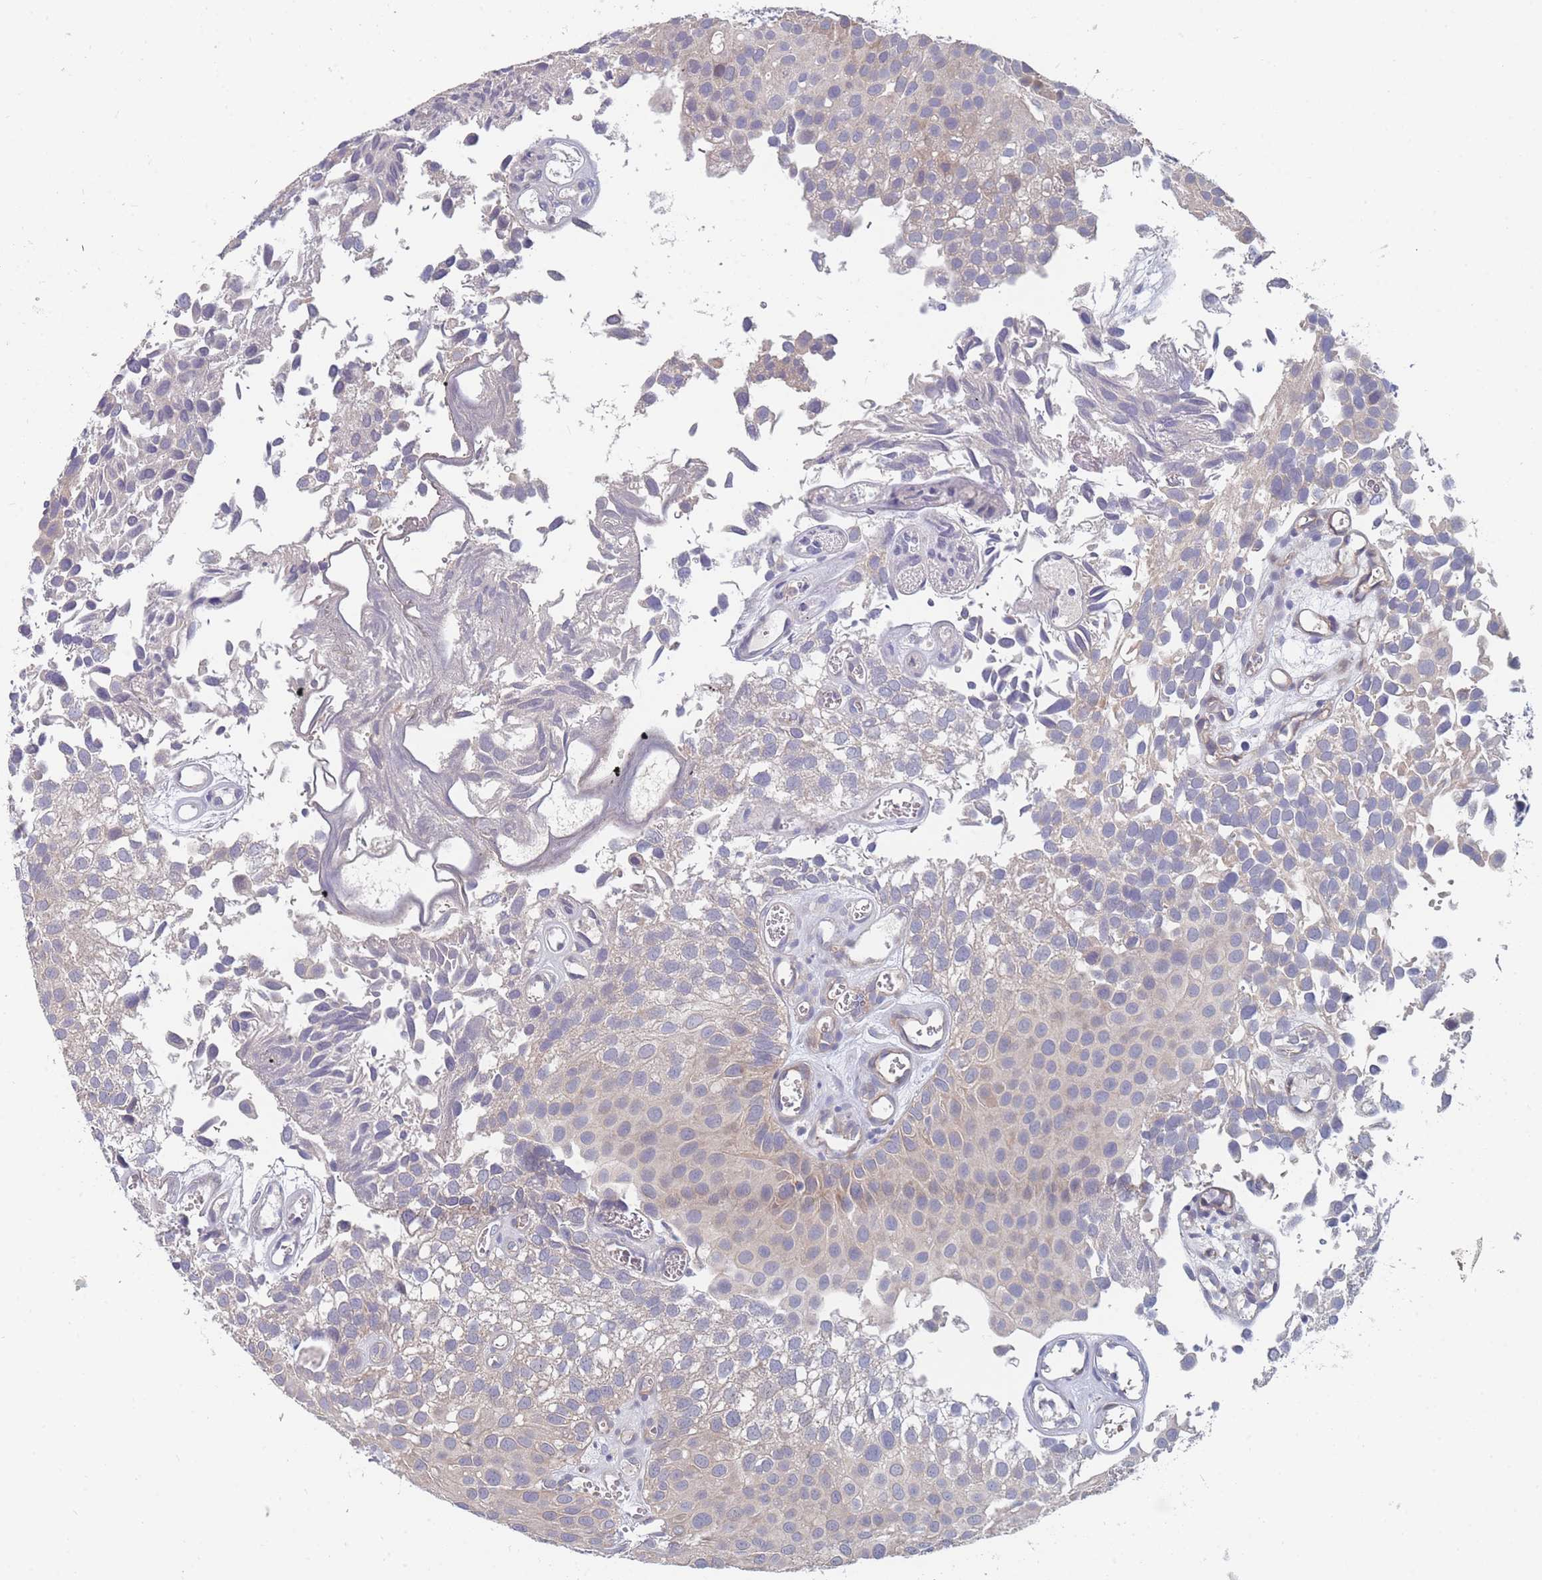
{"staining": {"intensity": "weak", "quantity": "<25%", "location": "cytoplasmic/membranous"}, "tissue": "urothelial cancer", "cell_type": "Tumor cells", "image_type": "cancer", "snomed": [{"axis": "morphology", "description": "Urothelial carcinoma, Low grade"}, {"axis": "topography", "description": "Urinary bladder"}], "caption": "There is no significant positivity in tumor cells of urothelial cancer. The staining was performed using DAB to visualize the protein expression in brown, while the nuclei were stained in blue with hematoxylin (Magnification: 20x).", "gene": "NUB1", "patient": {"sex": "male", "age": 88}}